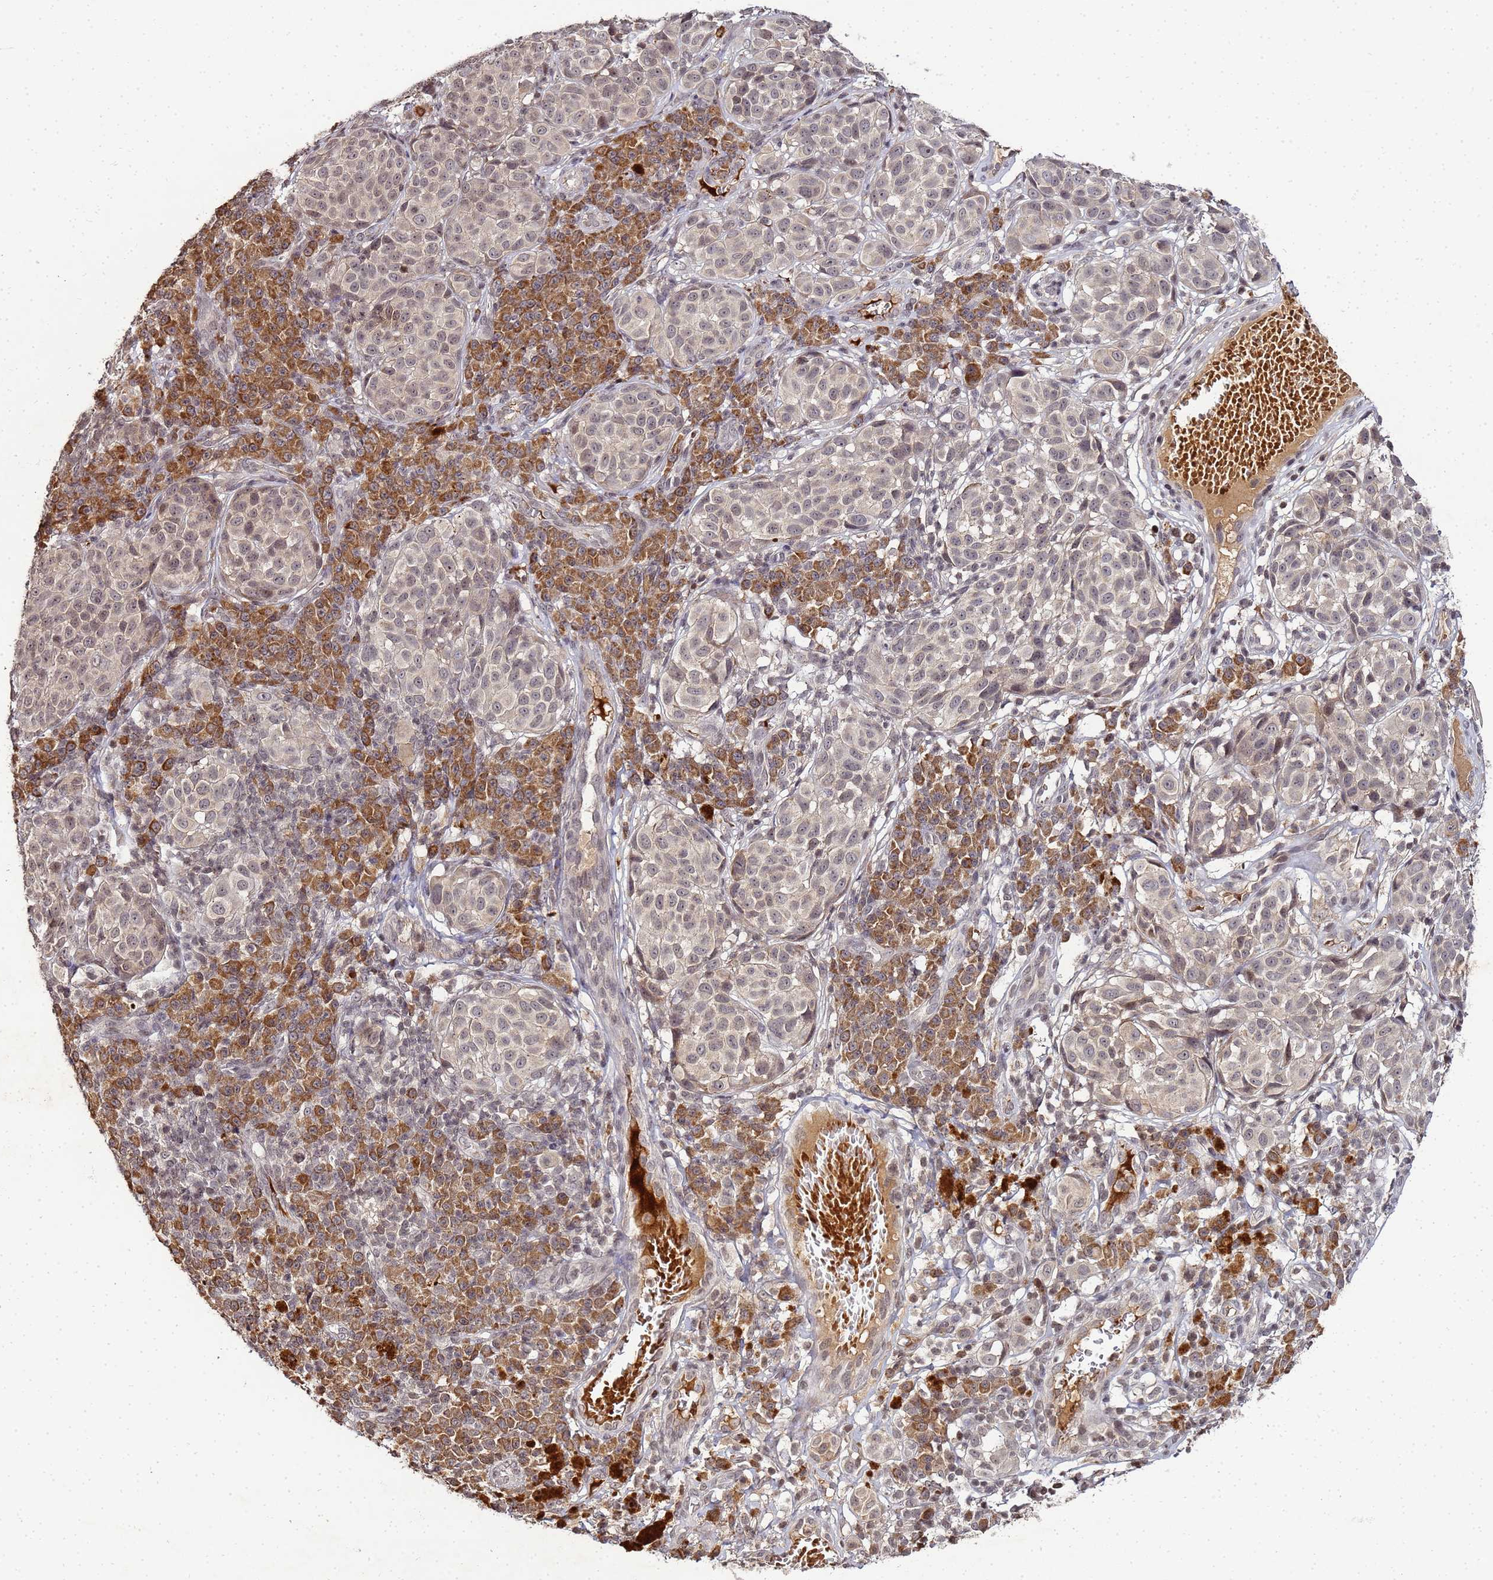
{"staining": {"intensity": "moderate", "quantity": "<25%", "location": "cytoplasmic/membranous"}, "tissue": "melanoma", "cell_type": "Tumor cells", "image_type": "cancer", "snomed": [{"axis": "morphology", "description": "Malignant melanoma, NOS"}, {"axis": "topography", "description": "Skin"}], "caption": "Melanoma tissue exhibits moderate cytoplasmic/membranous expression in approximately <25% of tumor cells, visualized by immunohistochemistry. (IHC, brightfield microscopy, high magnification).", "gene": "FZD4", "patient": {"sex": "male", "age": 38}}